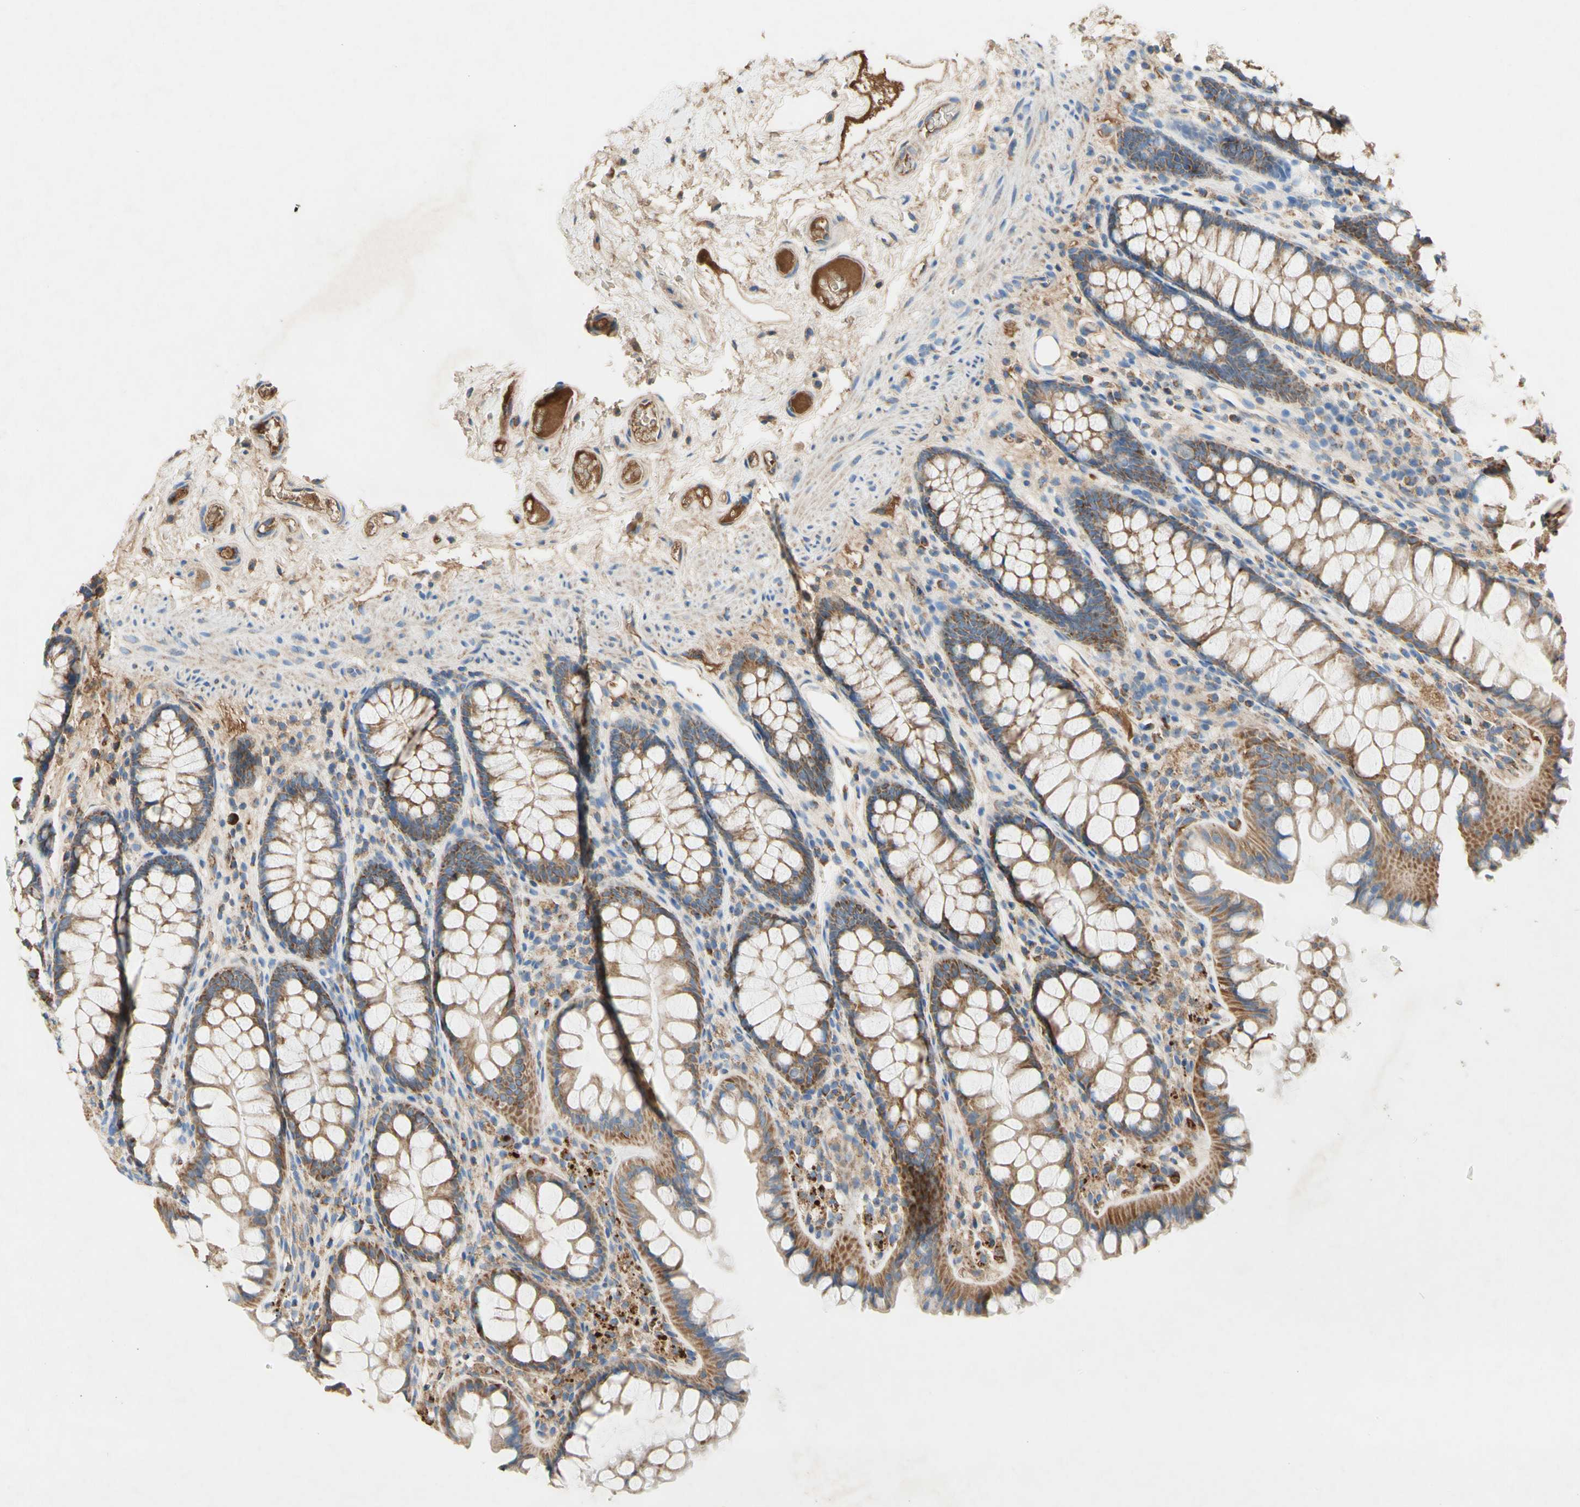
{"staining": {"intensity": "moderate", "quantity": ">75%", "location": "cytoplasmic/membranous"}, "tissue": "colon", "cell_type": "Endothelial cells", "image_type": "normal", "snomed": [{"axis": "morphology", "description": "Normal tissue, NOS"}, {"axis": "topography", "description": "Colon"}], "caption": "Immunohistochemistry (IHC) (DAB) staining of unremarkable colon displays moderate cytoplasmic/membranous protein positivity in about >75% of endothelial cells. The staining is performed using DAB (3,3'-diaminobenzidine) brown chromogen to label protein expression. The nuclei are counter-stained blue using hematoxylin.", "gene": "SDHB", "patient": {"sex": "female", "age": 55}}